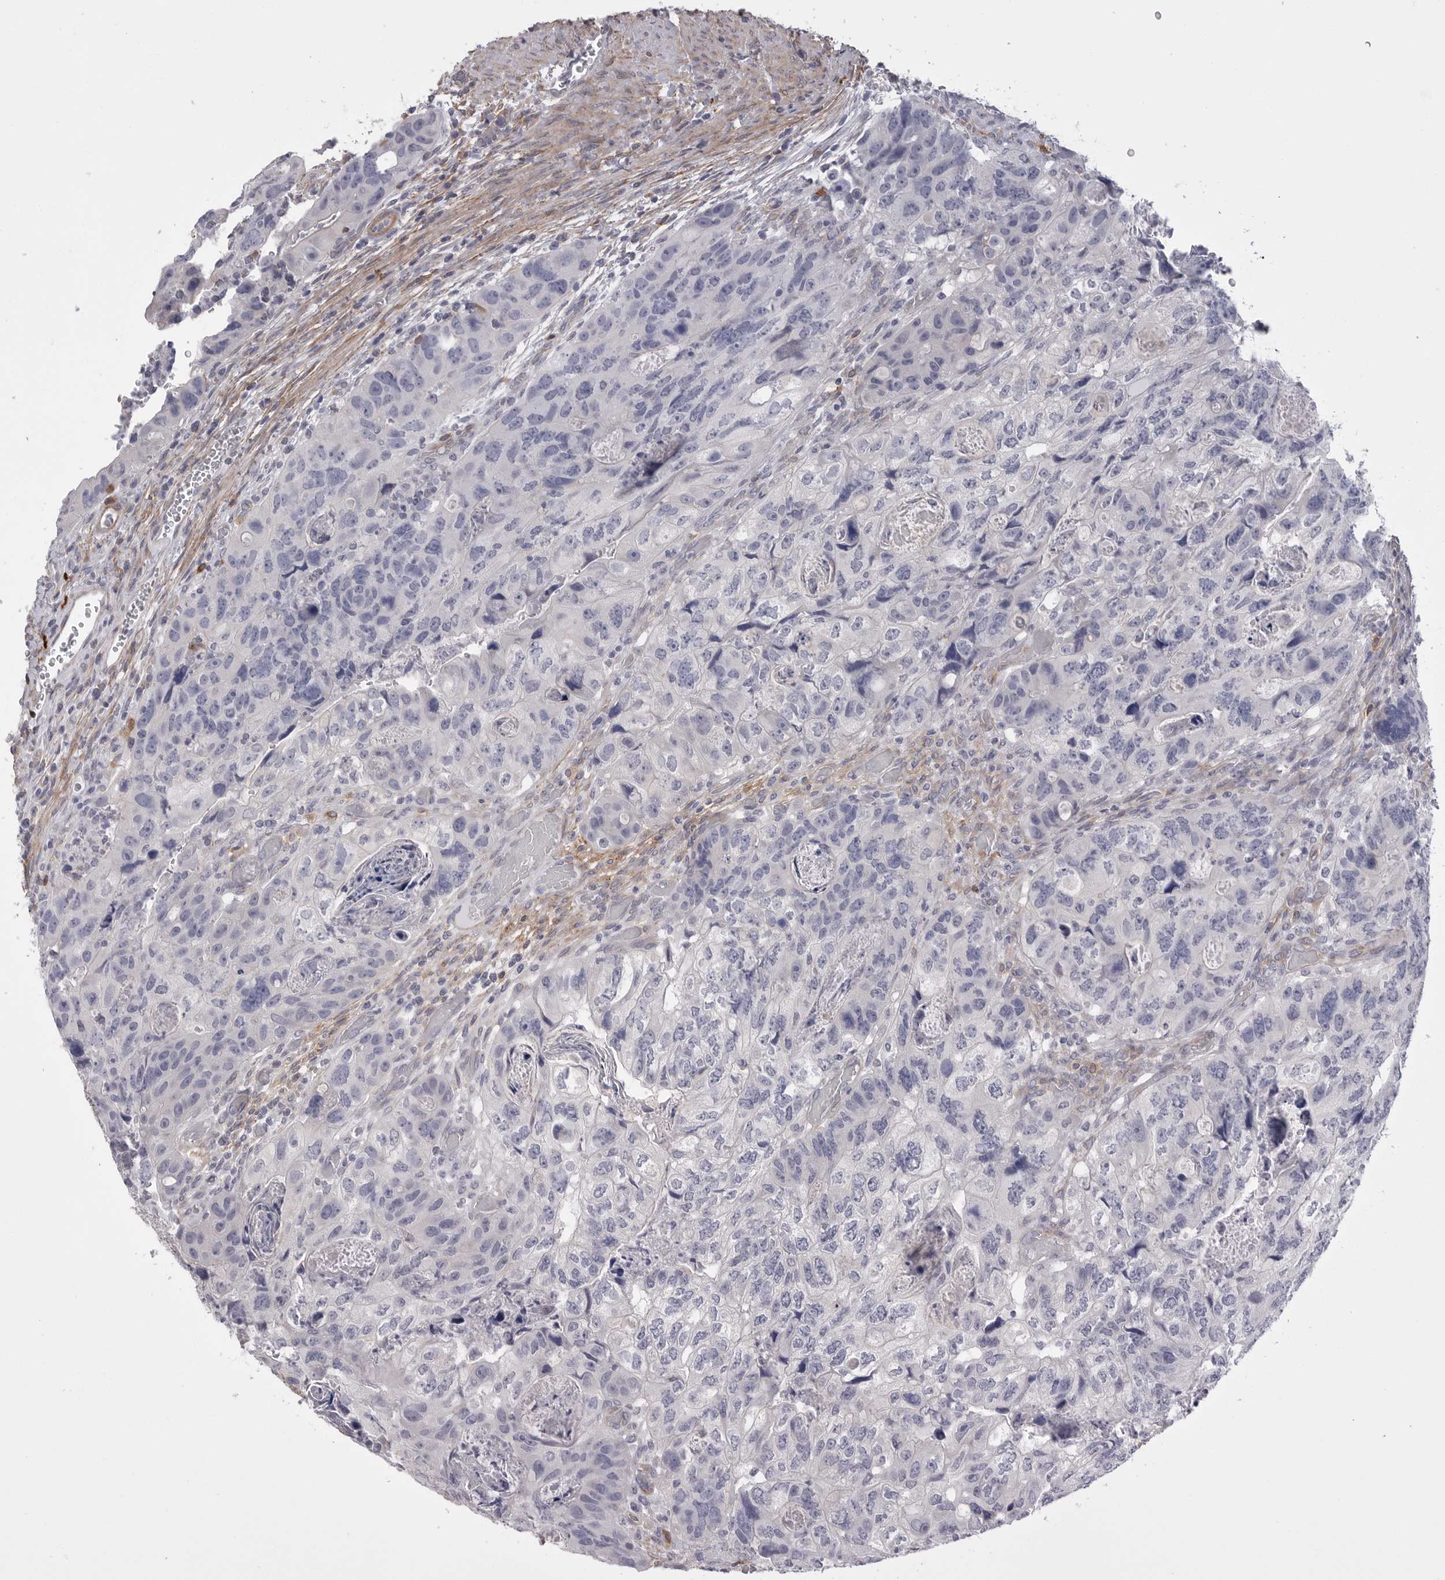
{"staining": {"intensity": "negative", "quantity": "none", "location": "none"}, "tissue": "colorectal cancer", "cell_type": "Tumor cells", "image_type": "cancer", "snomed": [{"axis": "morphology", "description": "Adenocarcinoma, NOS"}, {"axis": "topography", "description": "Rectum"}], "caption": "High power microscopy photomicrograph of an IHC image of colorectal cancer (adenocarcinoma), revealing no significant expression in tumor cells.", "gene": "AKAP12", "patient": {"sex": "male", "age": 59}}